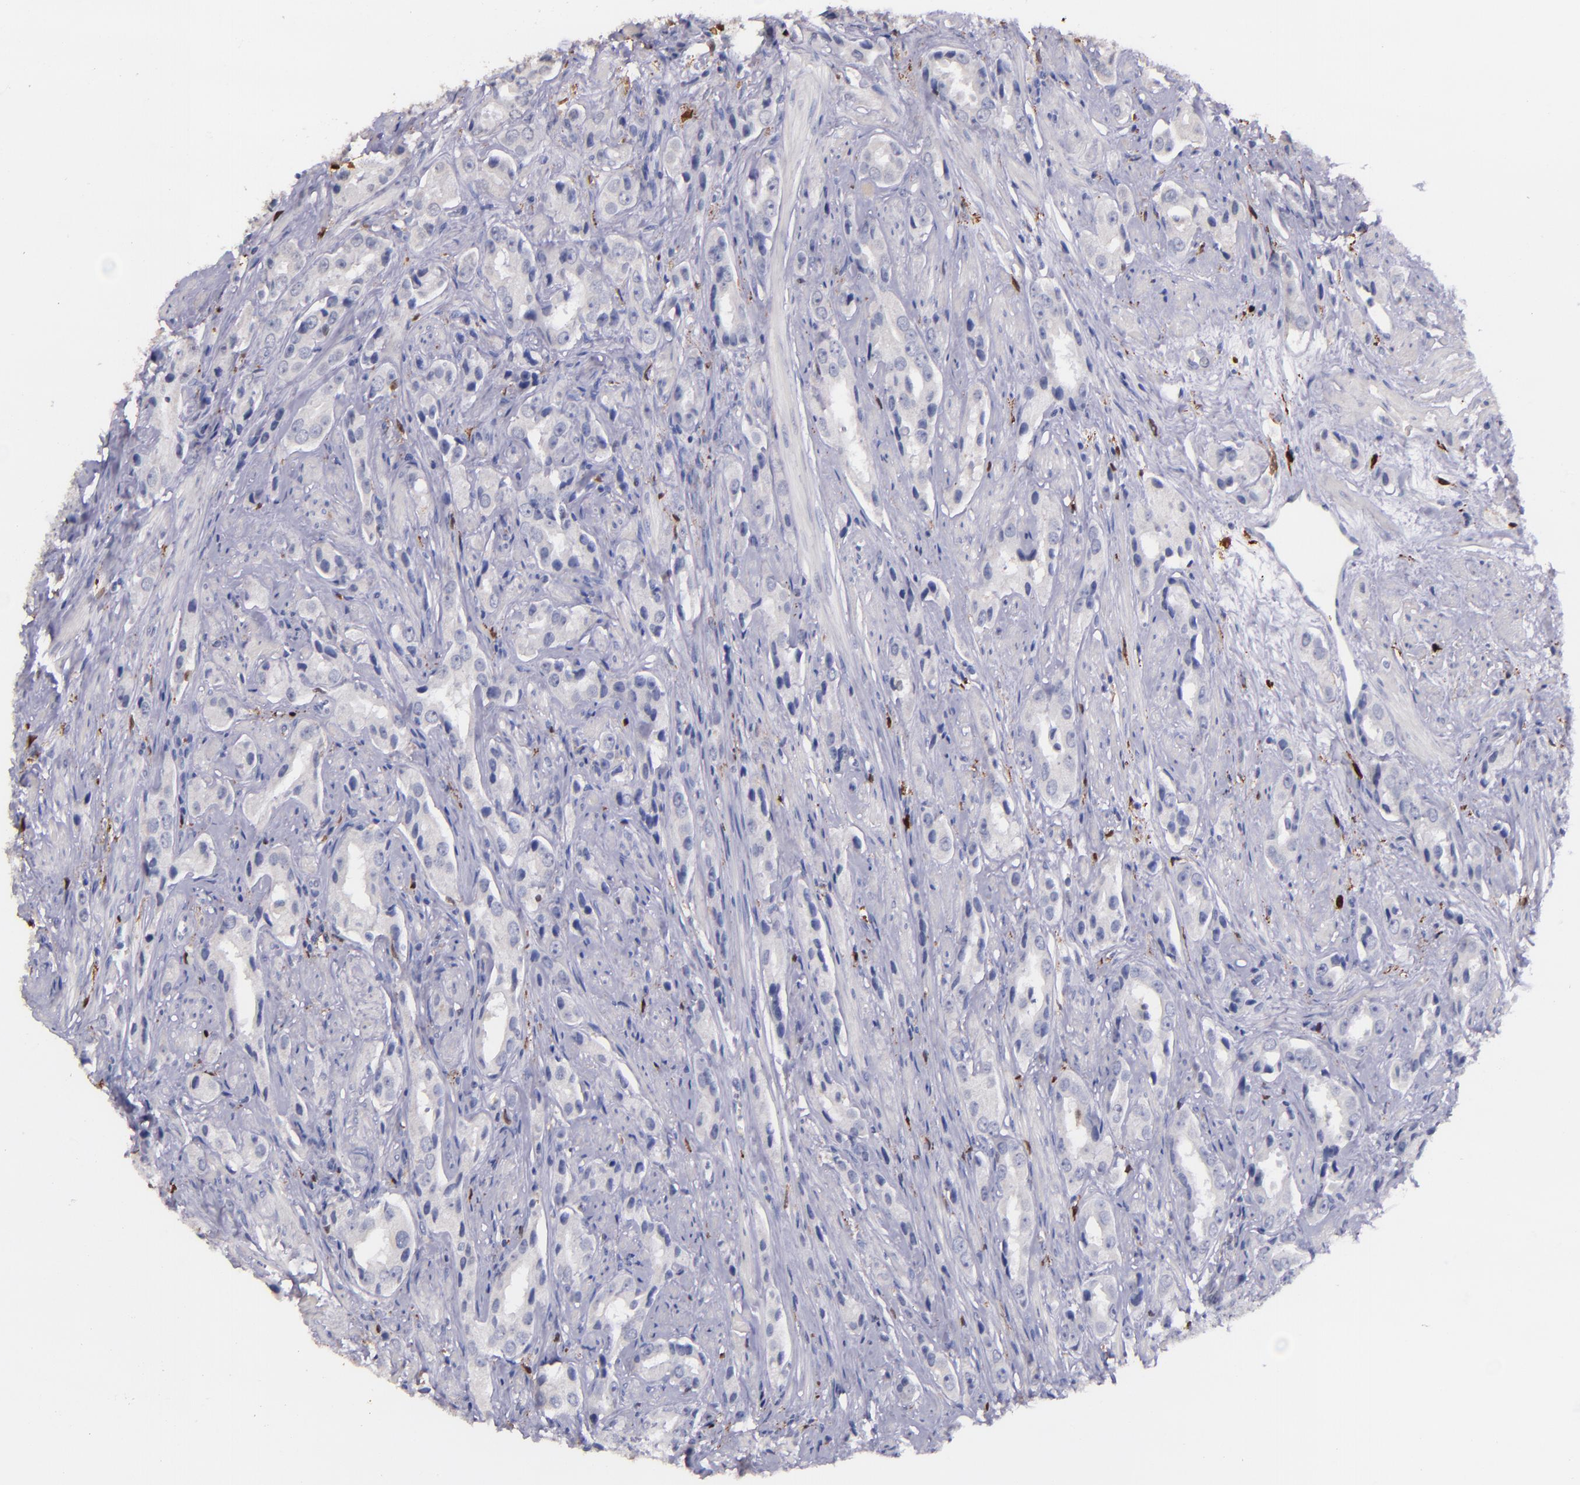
{"staining": {"intensity": "negative", "quantity": "none", "location": "none"}, "tissue": "prostate cancer", "cell_type": "Tumor cells", "image_type": "cancer", "snomed": [{"axis": "morphology", "description": "Adenocarcinoma, Medium grade"}, {"axis": "topography", "description": "Prostate"}], "caption": "An image of human prostate cancer (adenocarcinoma (medium-grade)) is negative for staining in tumor cells. (Immunohistochemistry, brightfield microscopy, high magnification).", "gene": "F13A1", "patient": {"sex": "male", "age": 53}}